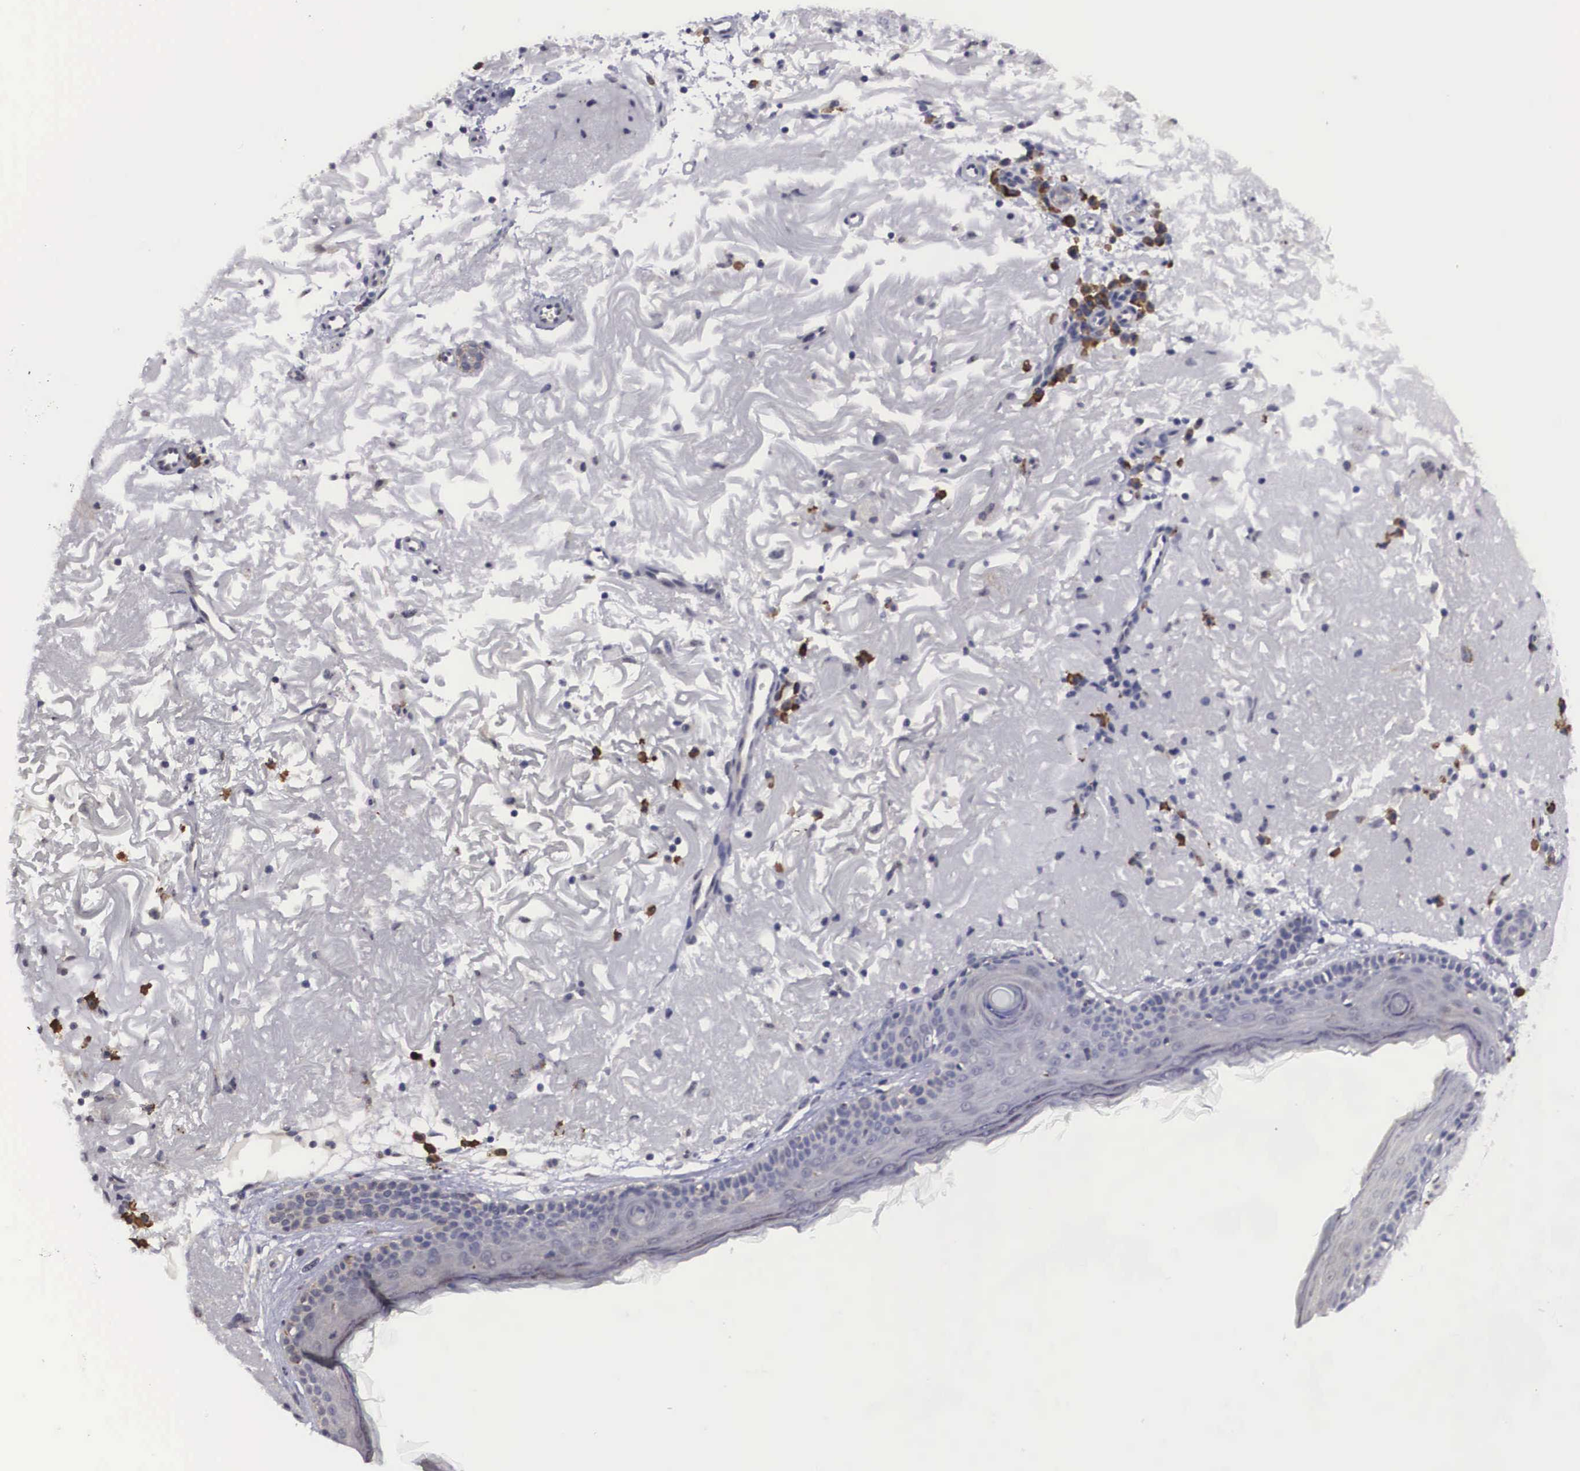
{"staining": {"intensity": "negative", "quantity": "none", "location": "none"}, "tissue": "skin", "cell_type": "Fibroblasts", "image_type": "normal", "snomed": [{"axis": "morphology", "description": "Normal tissue, NOS"}, {"axis": "topography", "description": "Skin"}], "caption": "The photomicrograph displays no staining of fibroblasts in unremarkable skin. The staining is performed using DAB (3,3'-diaminobenzidine) brown chromogen with nuclei counter-stained in using hematoxylin.", "gene": "CRELD2", "patient": {"sex": "female", "age": 90}}